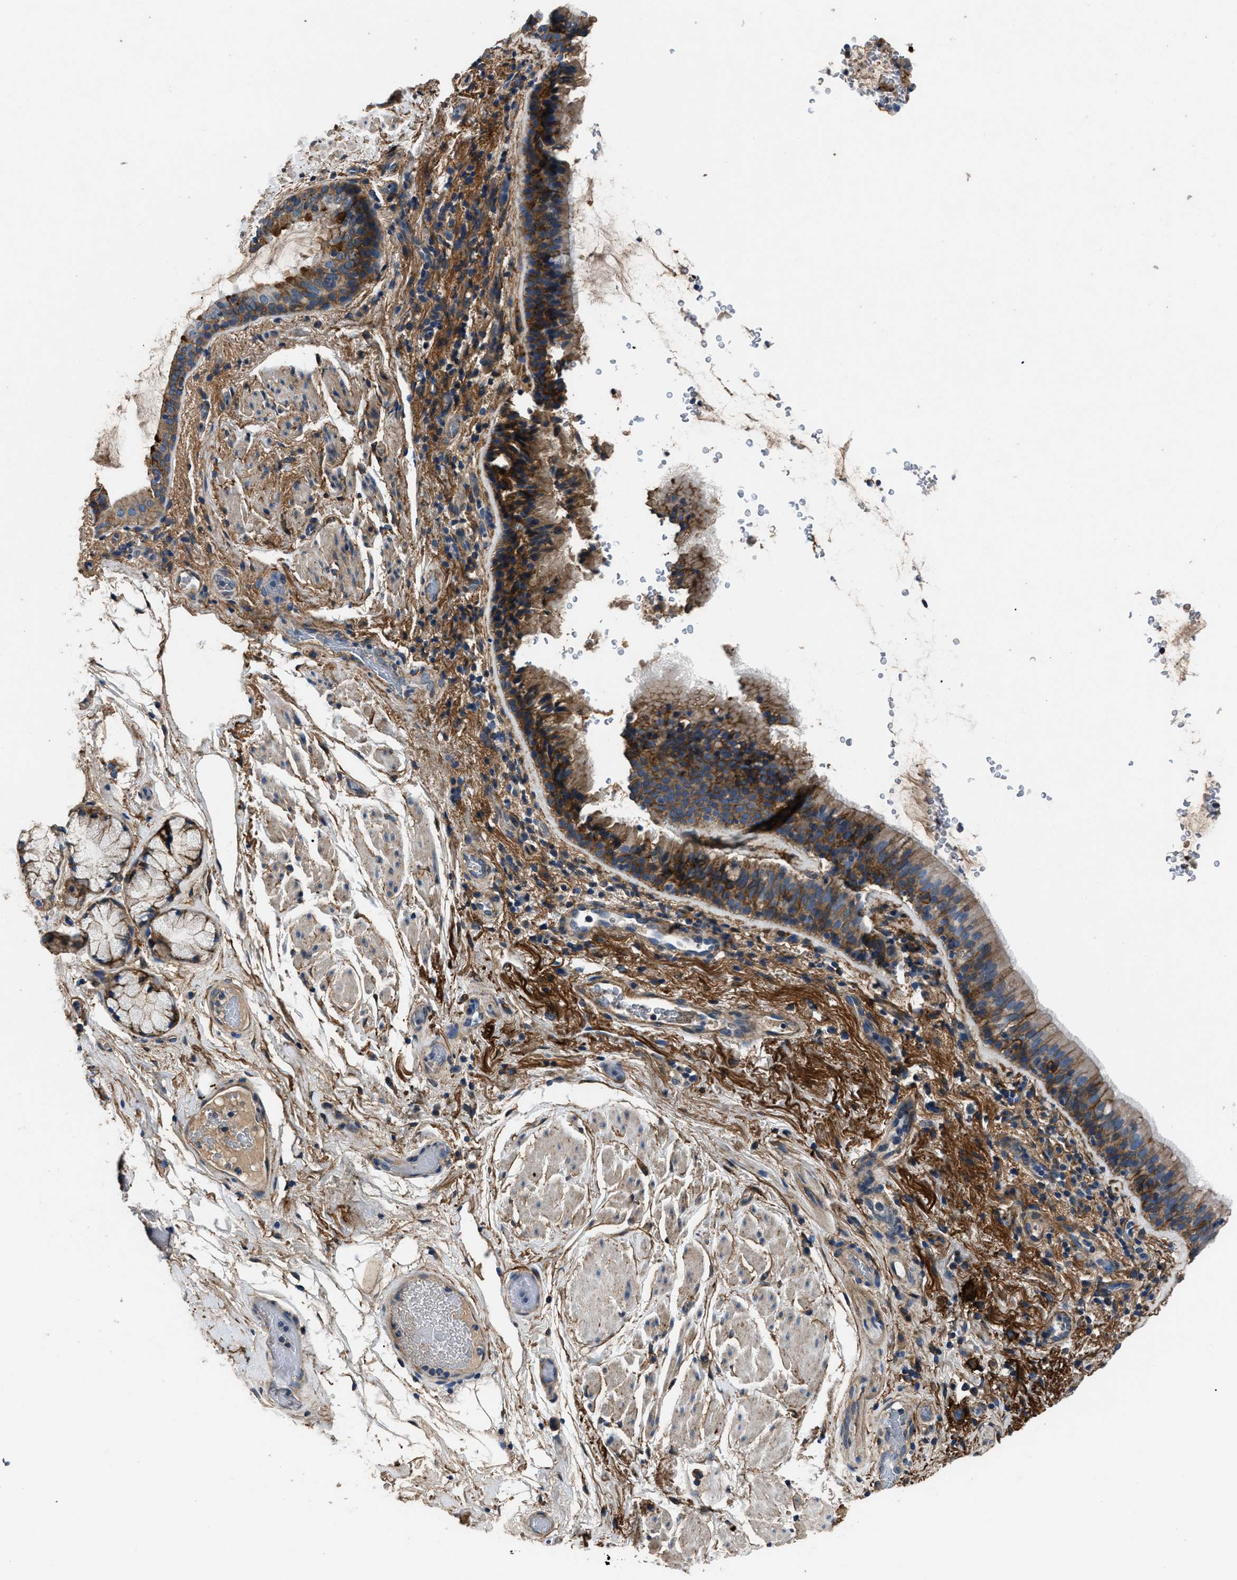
{"staining": {"intensity": "moderate", "quantity": ">75%", "location": "cytoplasmic/membranous"}, "tissue": "bronchus", "cell_type": "Respiratory epithelial cells", "image_type": "normal", "snomed": [{"axis": "morphology", "description": "Normal tissue, NOS"}, {"axis": "morphology", "description": "Inflammation, NOS"}, {"axis": "topography", "description": "Cartilage tissue"}, {"axis": "topography", "description": "Bronchus"}], "caption": "Moderate cytoplasmic/membranous expression for a protein is present in approximately >75% of respiratory epithelial cells of normal bronchus using immunohistochemistry.", "gene": "CD276", "patient": {"sex": "male", "age": 77}}